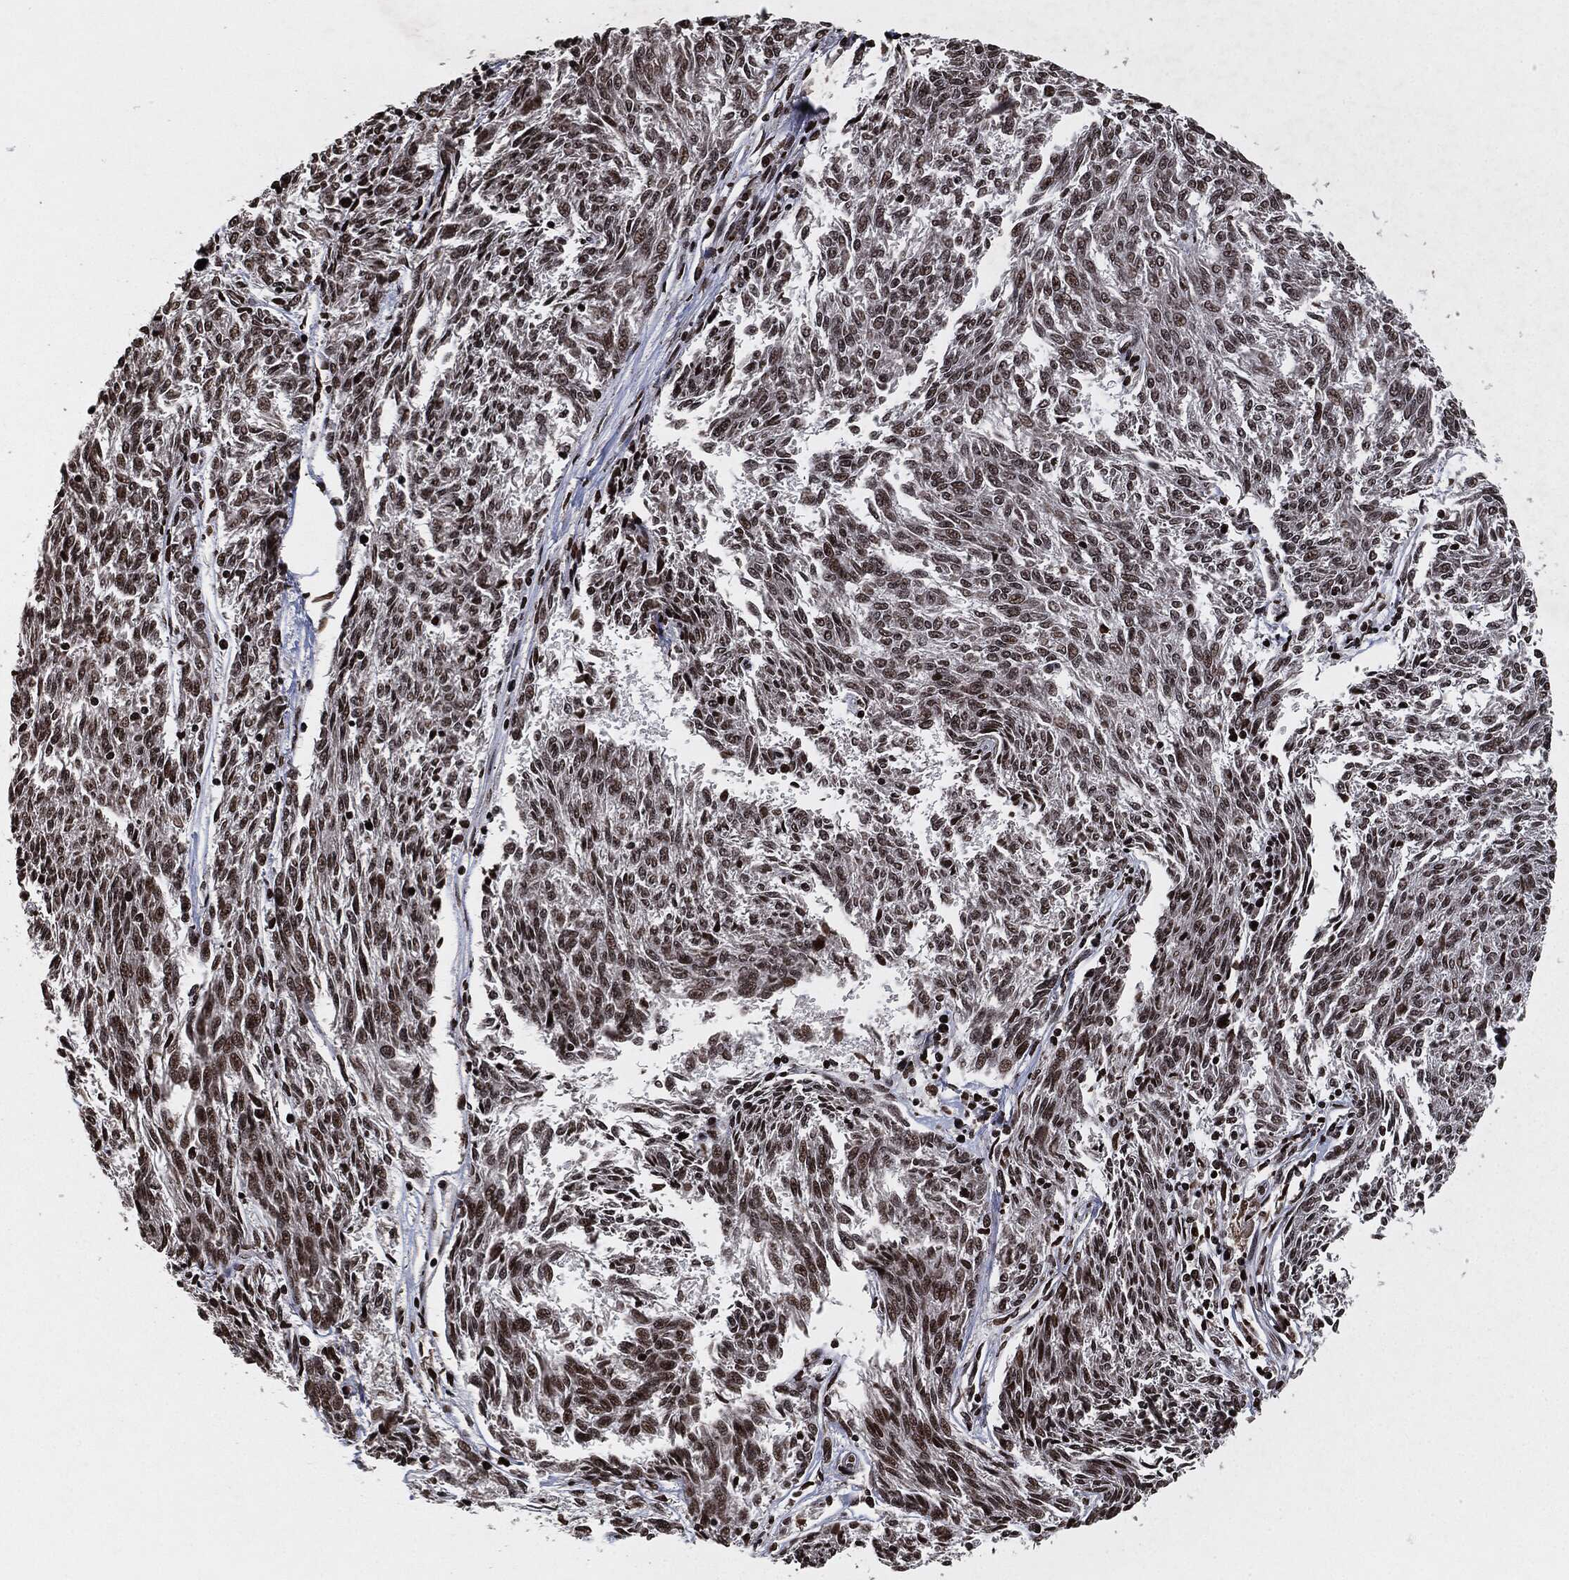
{"staining": {"intensity": "moderate", "quantity": "25%-75%", "location": "nuclear"}, "tissue": "melanoma", "cell_type": "Tumor cells", "image_type": "cancer", "snomed": [{"axis": "morphology", "description": "Malignant melanoma, NOS"}, {"axis": "topography", "description": "Skin"}], "caption": "DAB immunohistochemical staining of human malignant melanoma shows moderate nuclear protein positivity in about 25%-75% of tumor cells.", "gene": "JUN", "patient": {"sex": "female", "age": 72}}